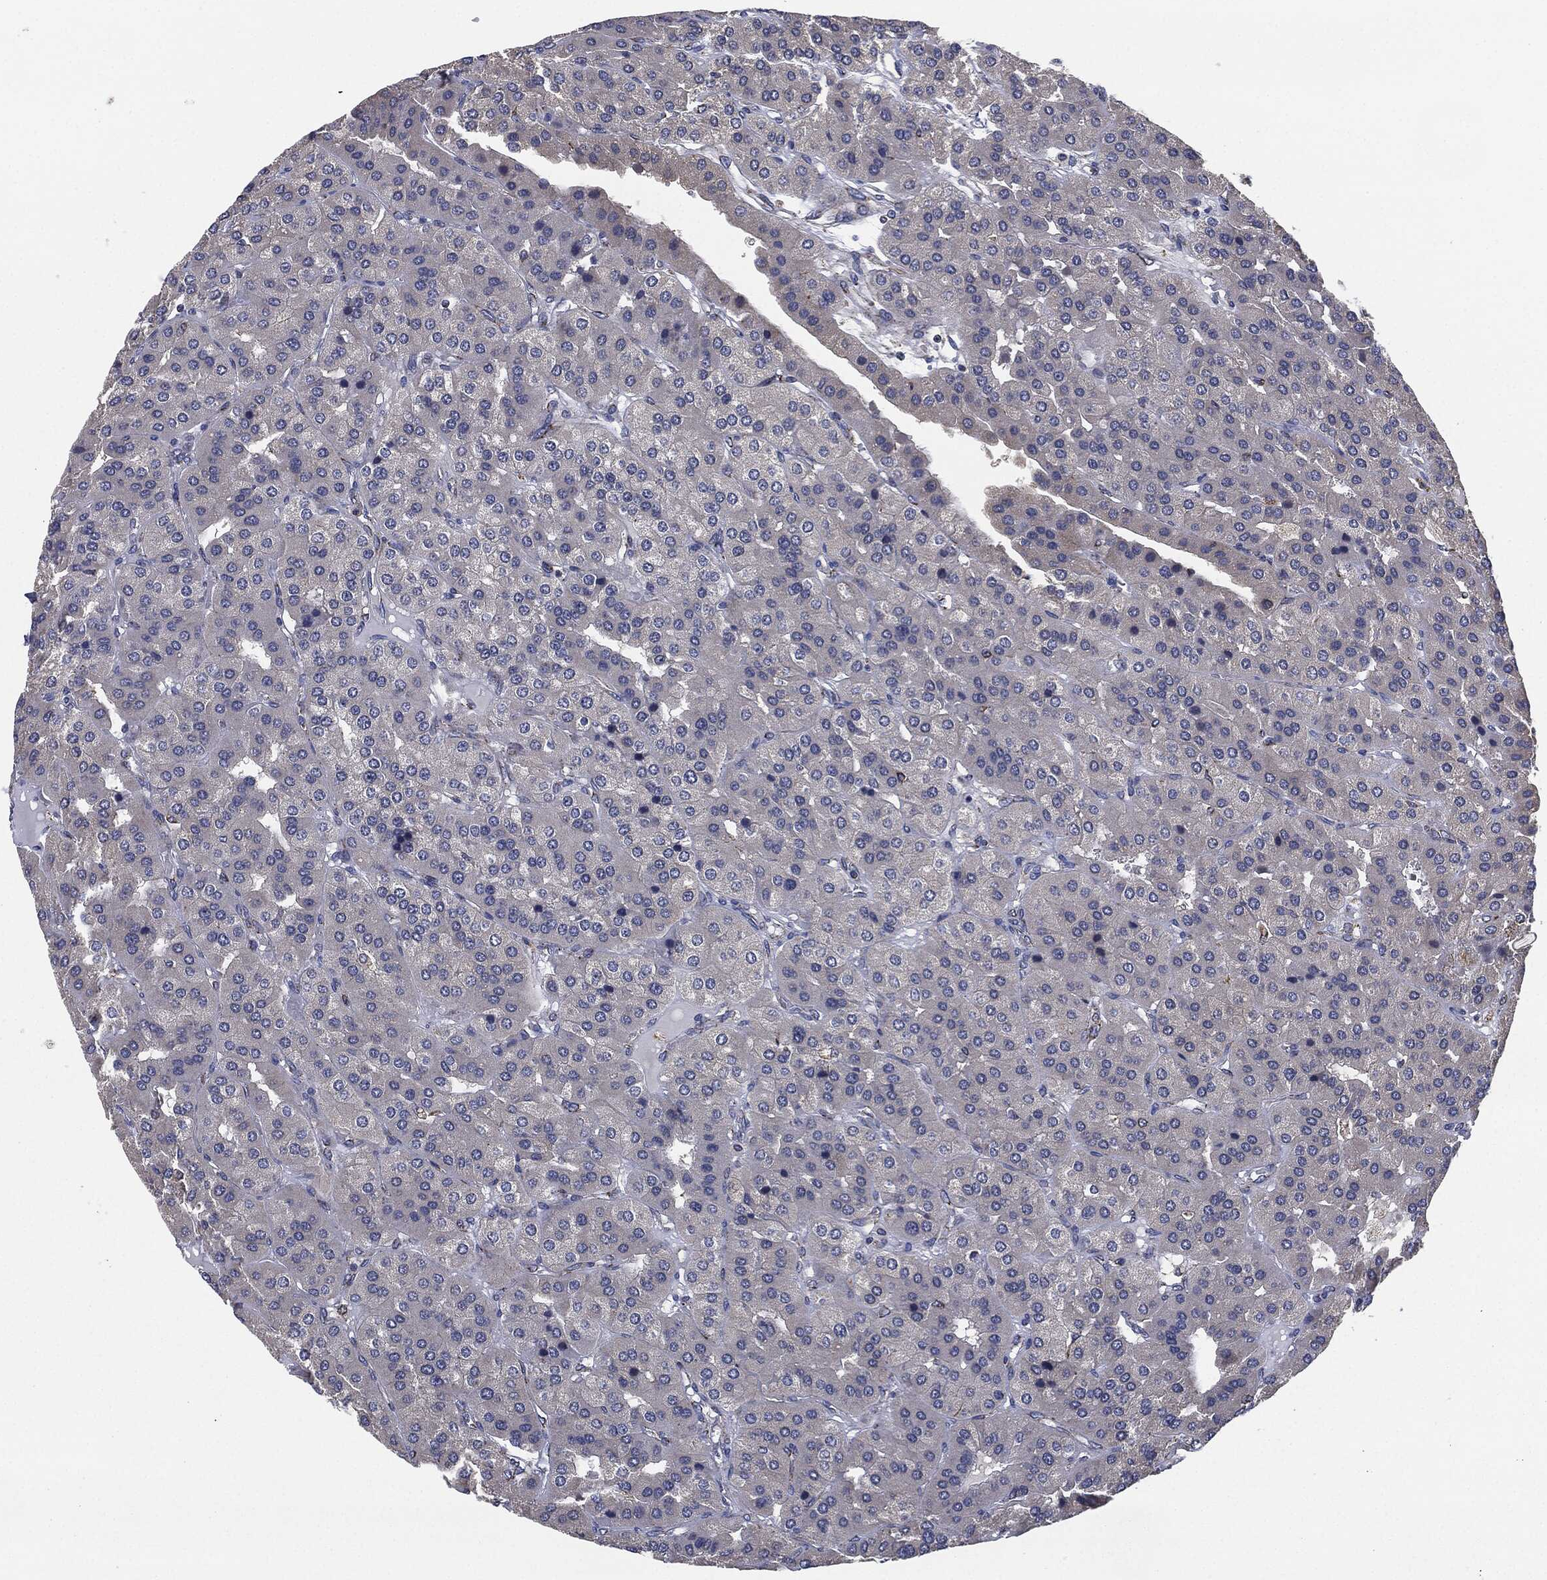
{"staining": {"intensity": "negative", "quantity": "none", "location": "none"}, "tissue": "parathyroid gland", "cell_type": "Glandular cells", "image_type": "normal", "snomed": [{"axis": "morphology", "description": "Normal tissue, NOS"}, {"axis": "morphology", "description": "Adenoma, NOS"}, {"axis": "topography", "description": "Parathyroid gland"}], "caption": "IHC photomicrograph of normal parathyroid gland: parathyroid gland stained with DAB shows no significant protein expression in glandular cells. (DAB IHC, high magnification).", "gene": "NDUFV2", "patient": {"sex": "female", "age": 86}}